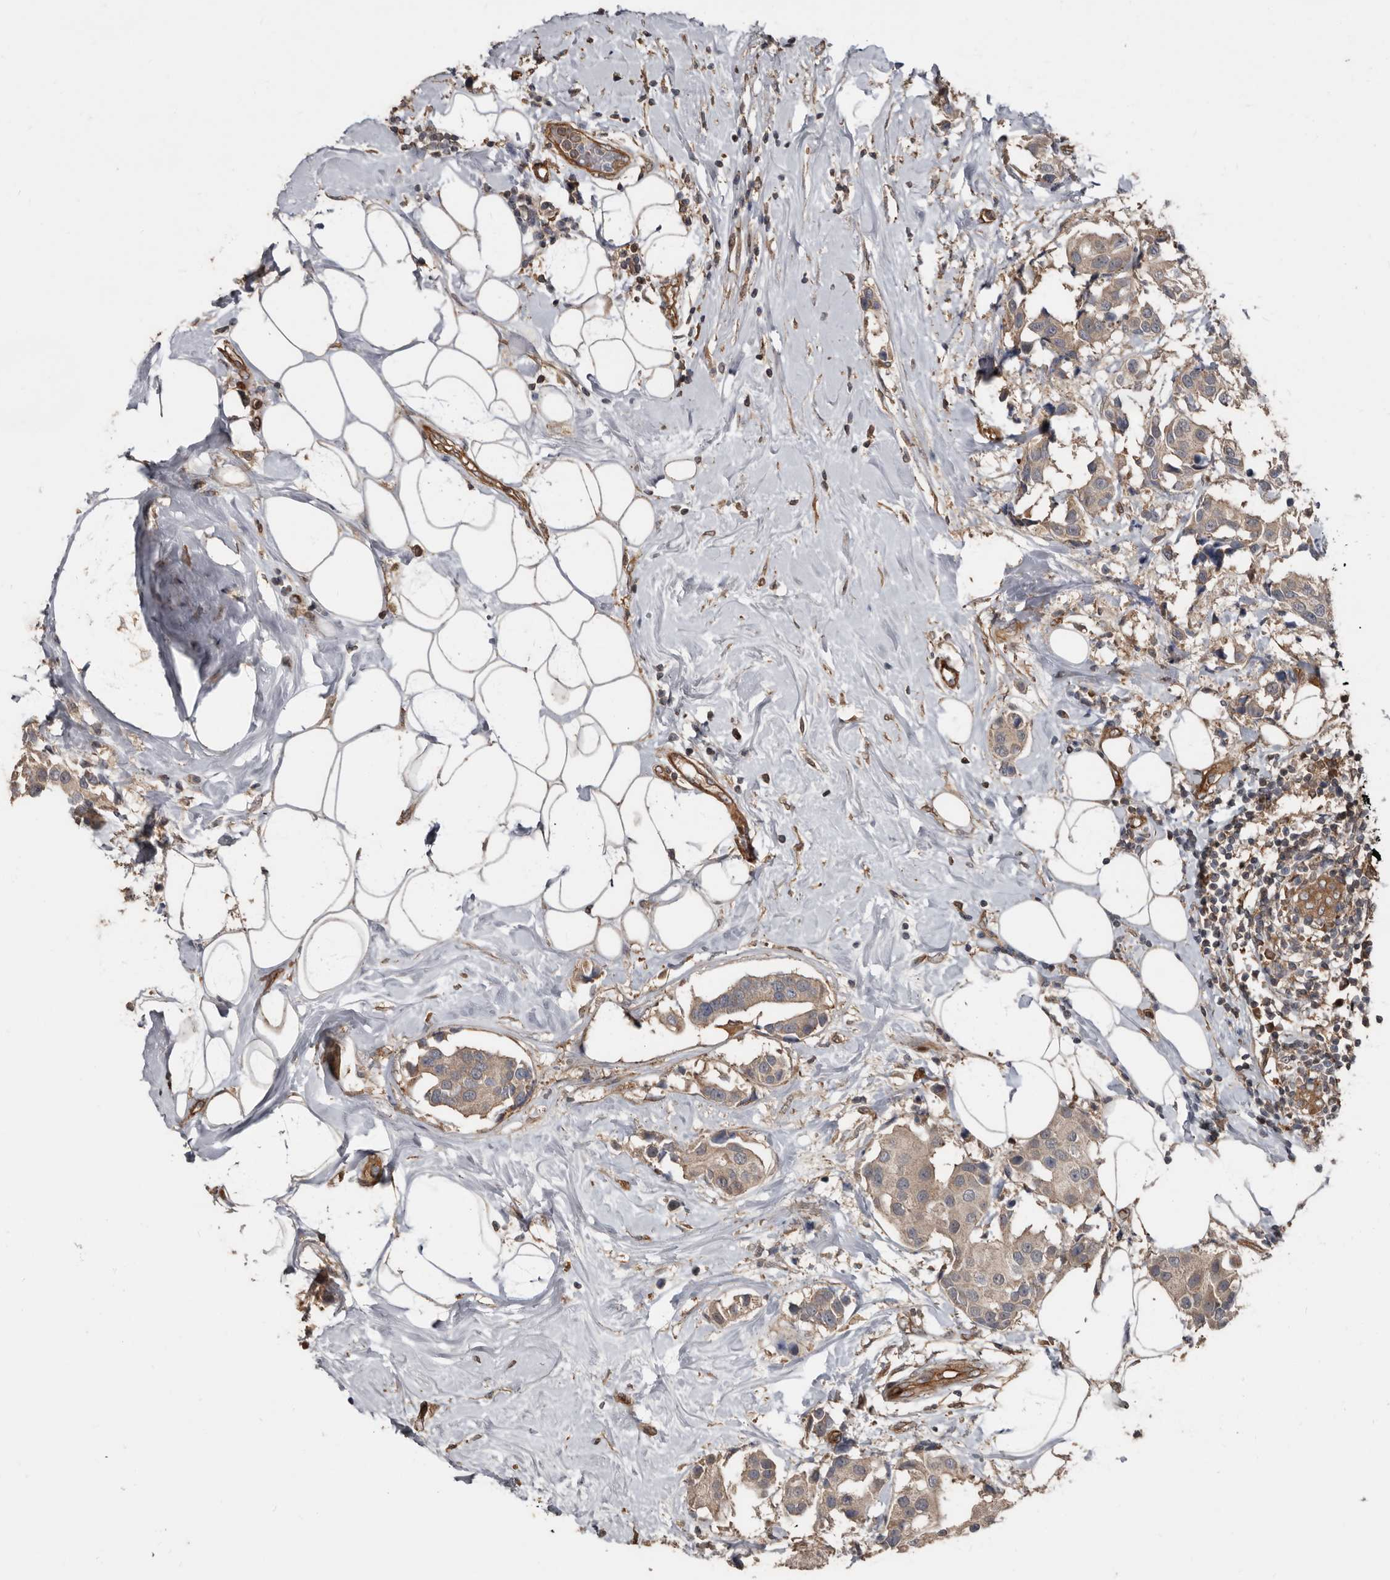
{"staining": {"intensity": "weak", "quantity": "25%-75%", "location": "cytoplasmic/membranous"}, "tissue": "breast cancer", "cell_type": "Tumor cells", "image_type": "cancer", "snomed": [{"axis": "morphology", "description": "Normal tissue, NOS"}, {"axis": "morphology", "description": "Duct carcinoma"}, {"axis": "topography", "description": "Breast"}], "caption": "A high-resolution micrograph shows IHC staining of breast intraductal carcinoma, which displays weak cytoplasmic/membranous staining in about 25%-75% of tumor cells.", "gene": "EXOC3L1", "patient": {"sex": "female", "age": 39}}